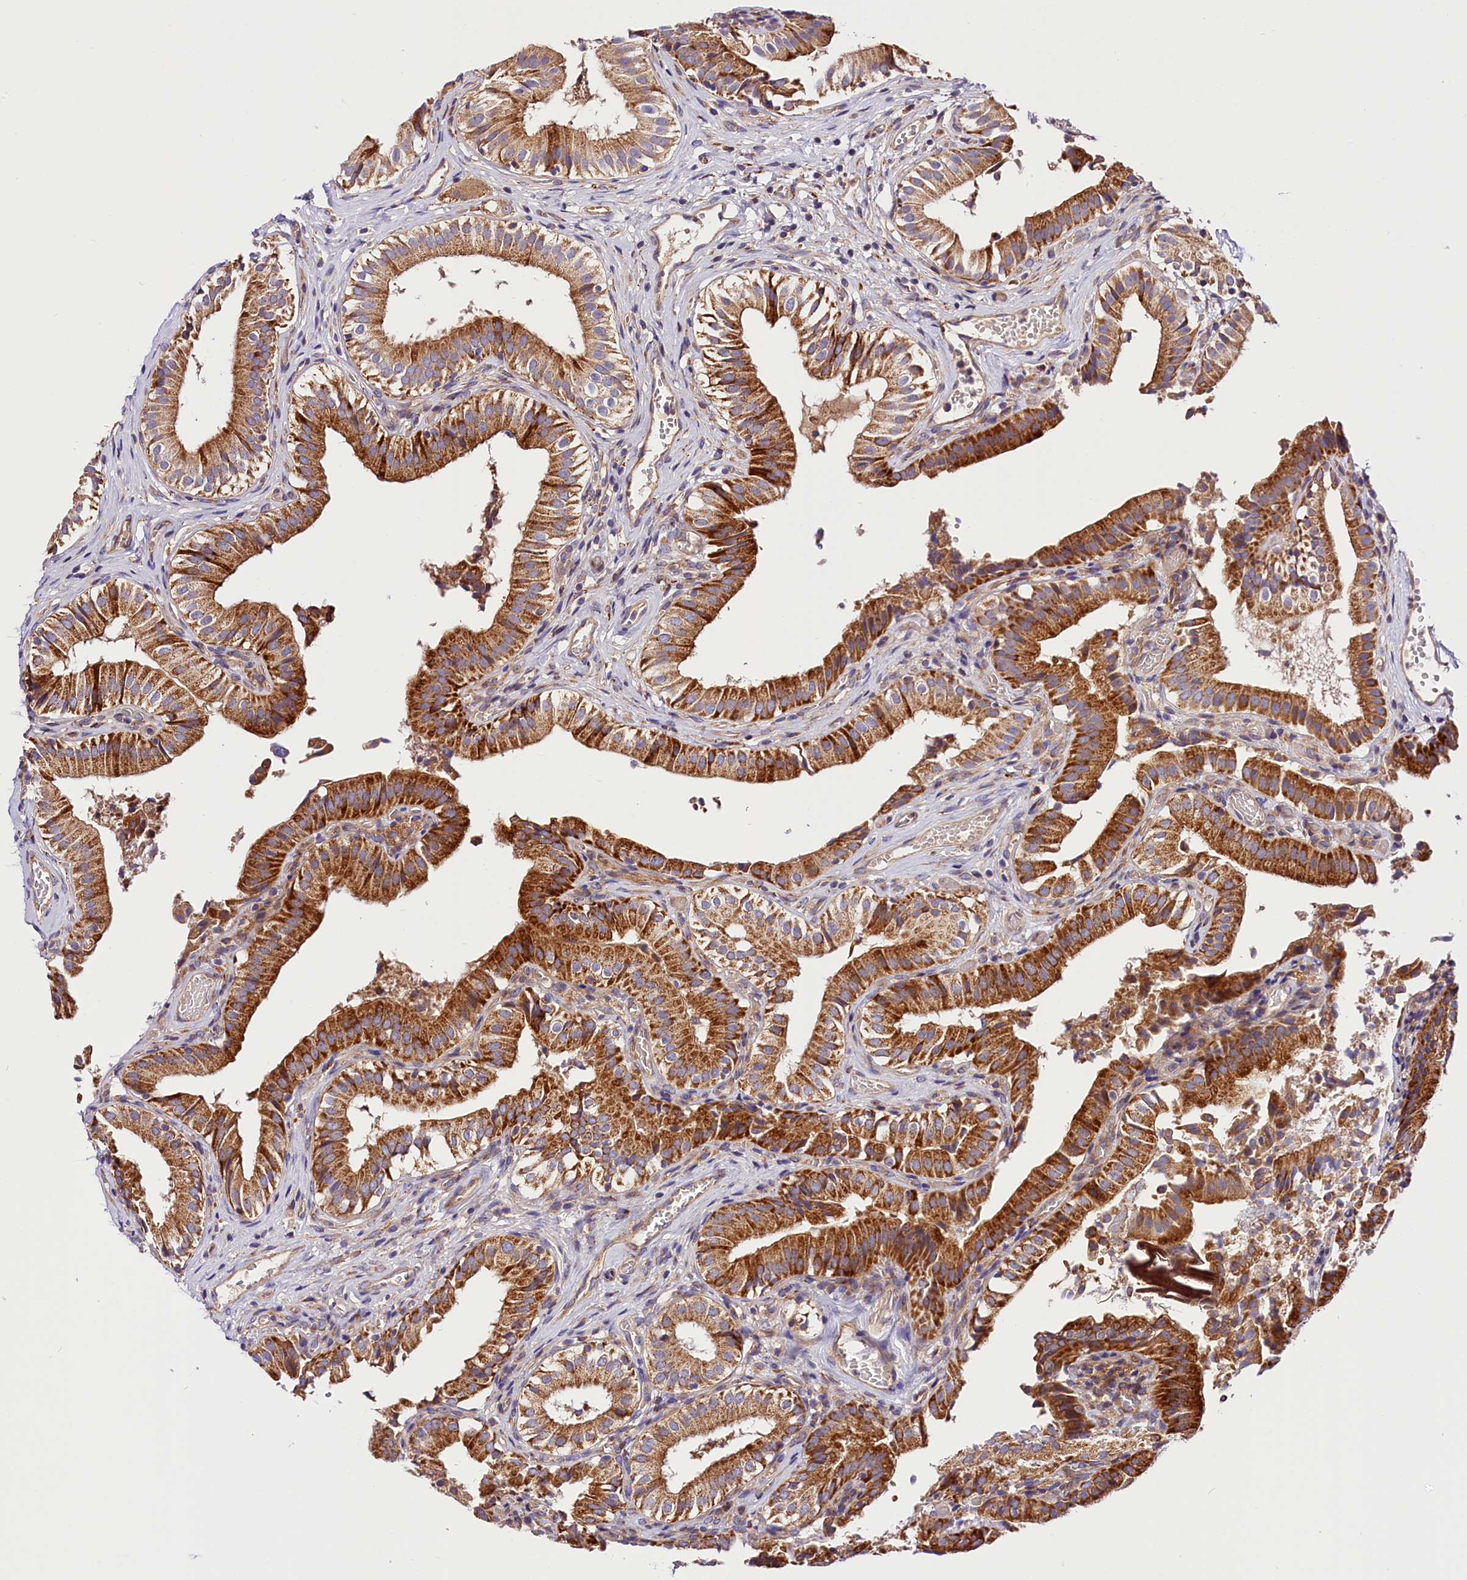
{"staining": {"intensity": "strong", "quantity": ">75%", "location": "cytoplasmic/membranous"}, "tissue": "gallbladder", "cell_type": "Glandular cells", "image_type": "normal", "snomed": [{"axis": "morphology", "description": "Normal tissue, NOS"}, {"axis": "topography", "description": "Gallbladder"}], "caption": "Protein expression analysis of benign human gallbladder reveals strong cytoplasmic/membranous positivity in about >75% of glandular cells. Using DAB (3,3'-diaminobenzidine) (brown) and hematoxylin (blue) stains, captured at high magnification using brightfield microscopy.", "gene": "ARMC6", "patient": {"sex": "female", "age": 47}}